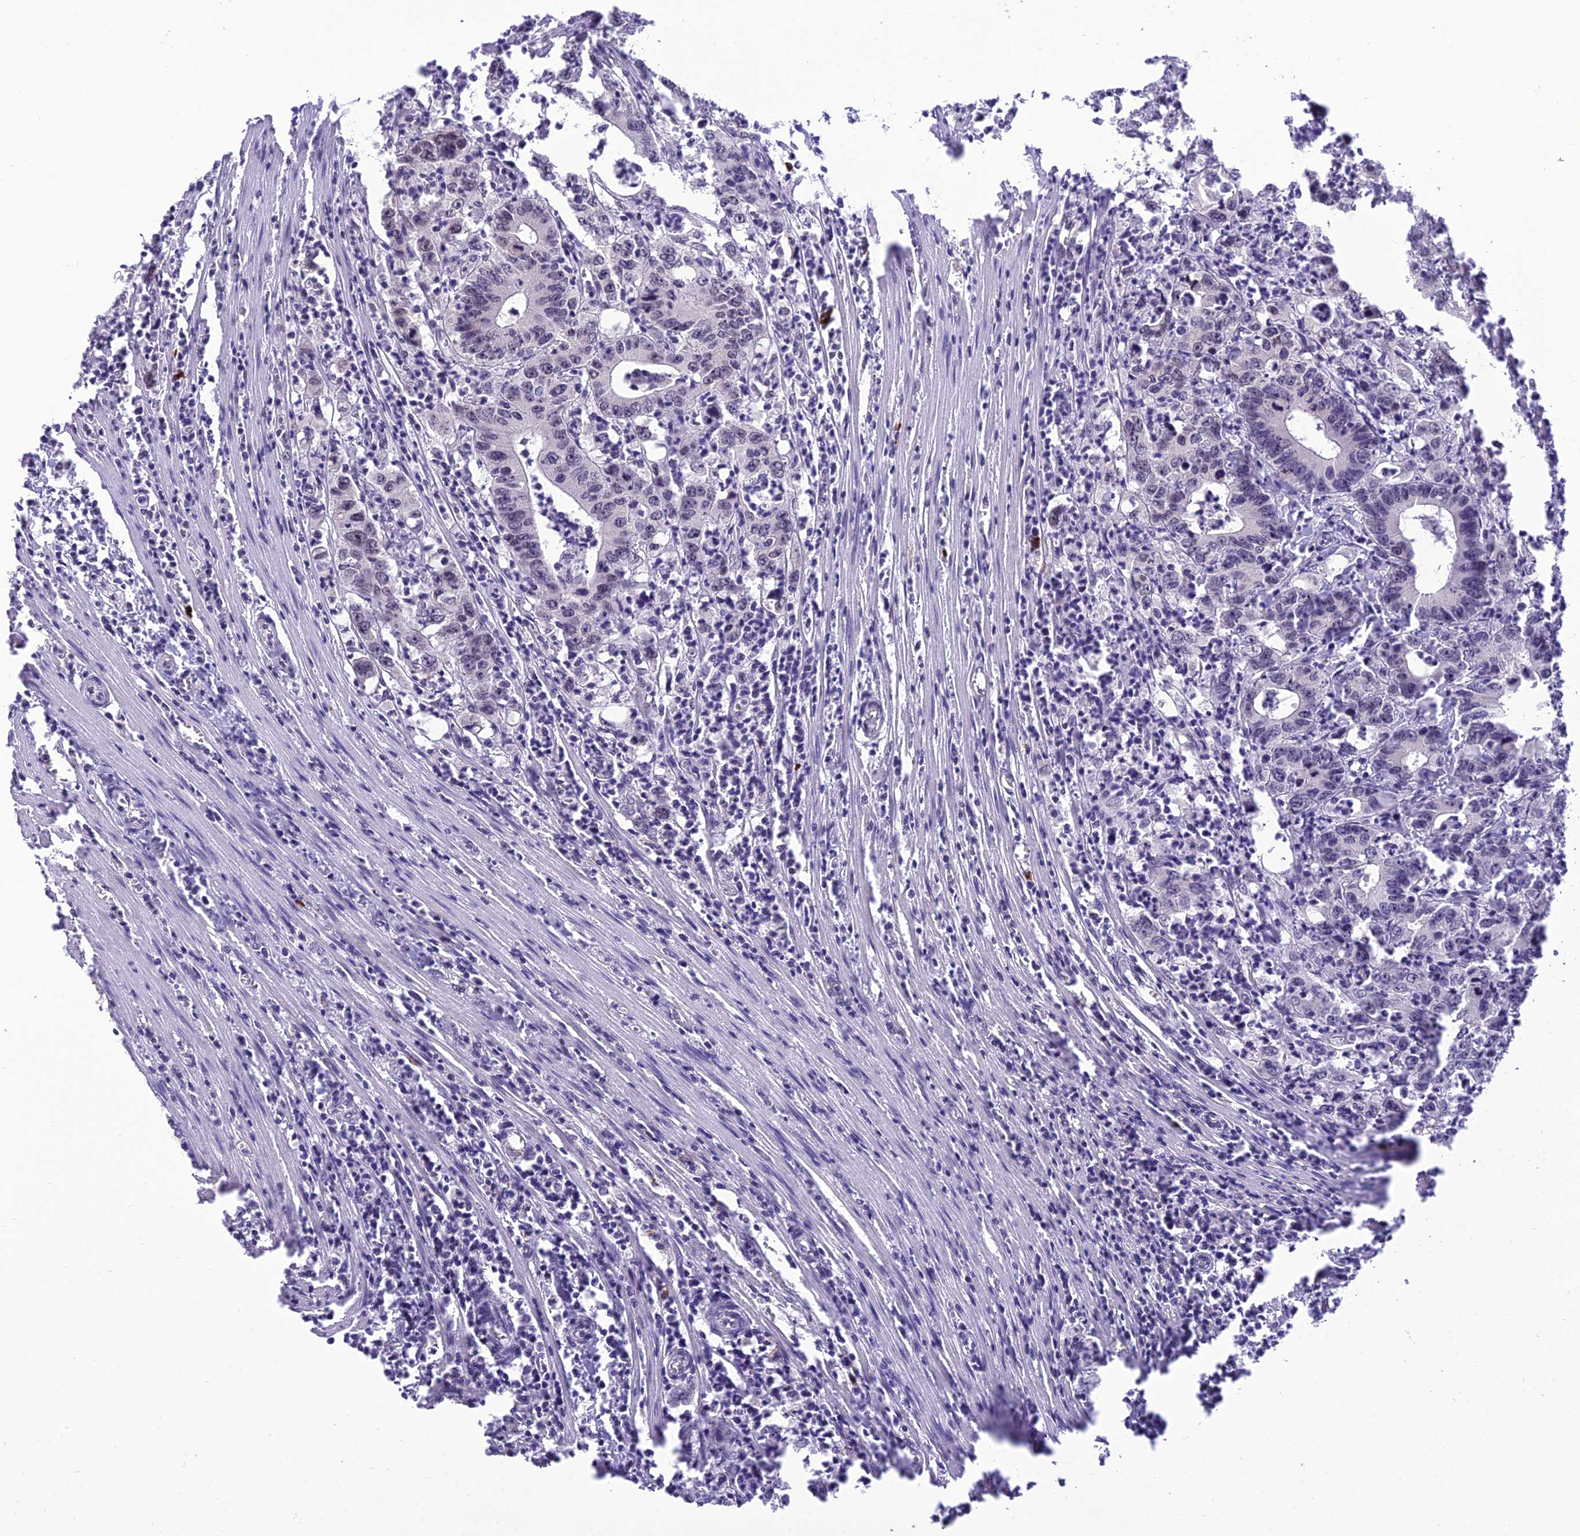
{"staining": {"intensity": "negative", "quantity": "none", "location": "none"}, "tissue": "colorectal cancer", "cell_type": "Tumor cells", "image_type": "cancer", "snomed": [{"axis": "morphology", "description": "Adenocarcinoma, NOS"}, {"axis": "topography", "description": "Colon"}], "caption": "Colorectal cancer (adenocarcinoma) was stained to show a protein in brown. There is no significant staining in tumor cells.", "gene": "SH3RF3", "patient": {"sex": "female", "age": 75}}